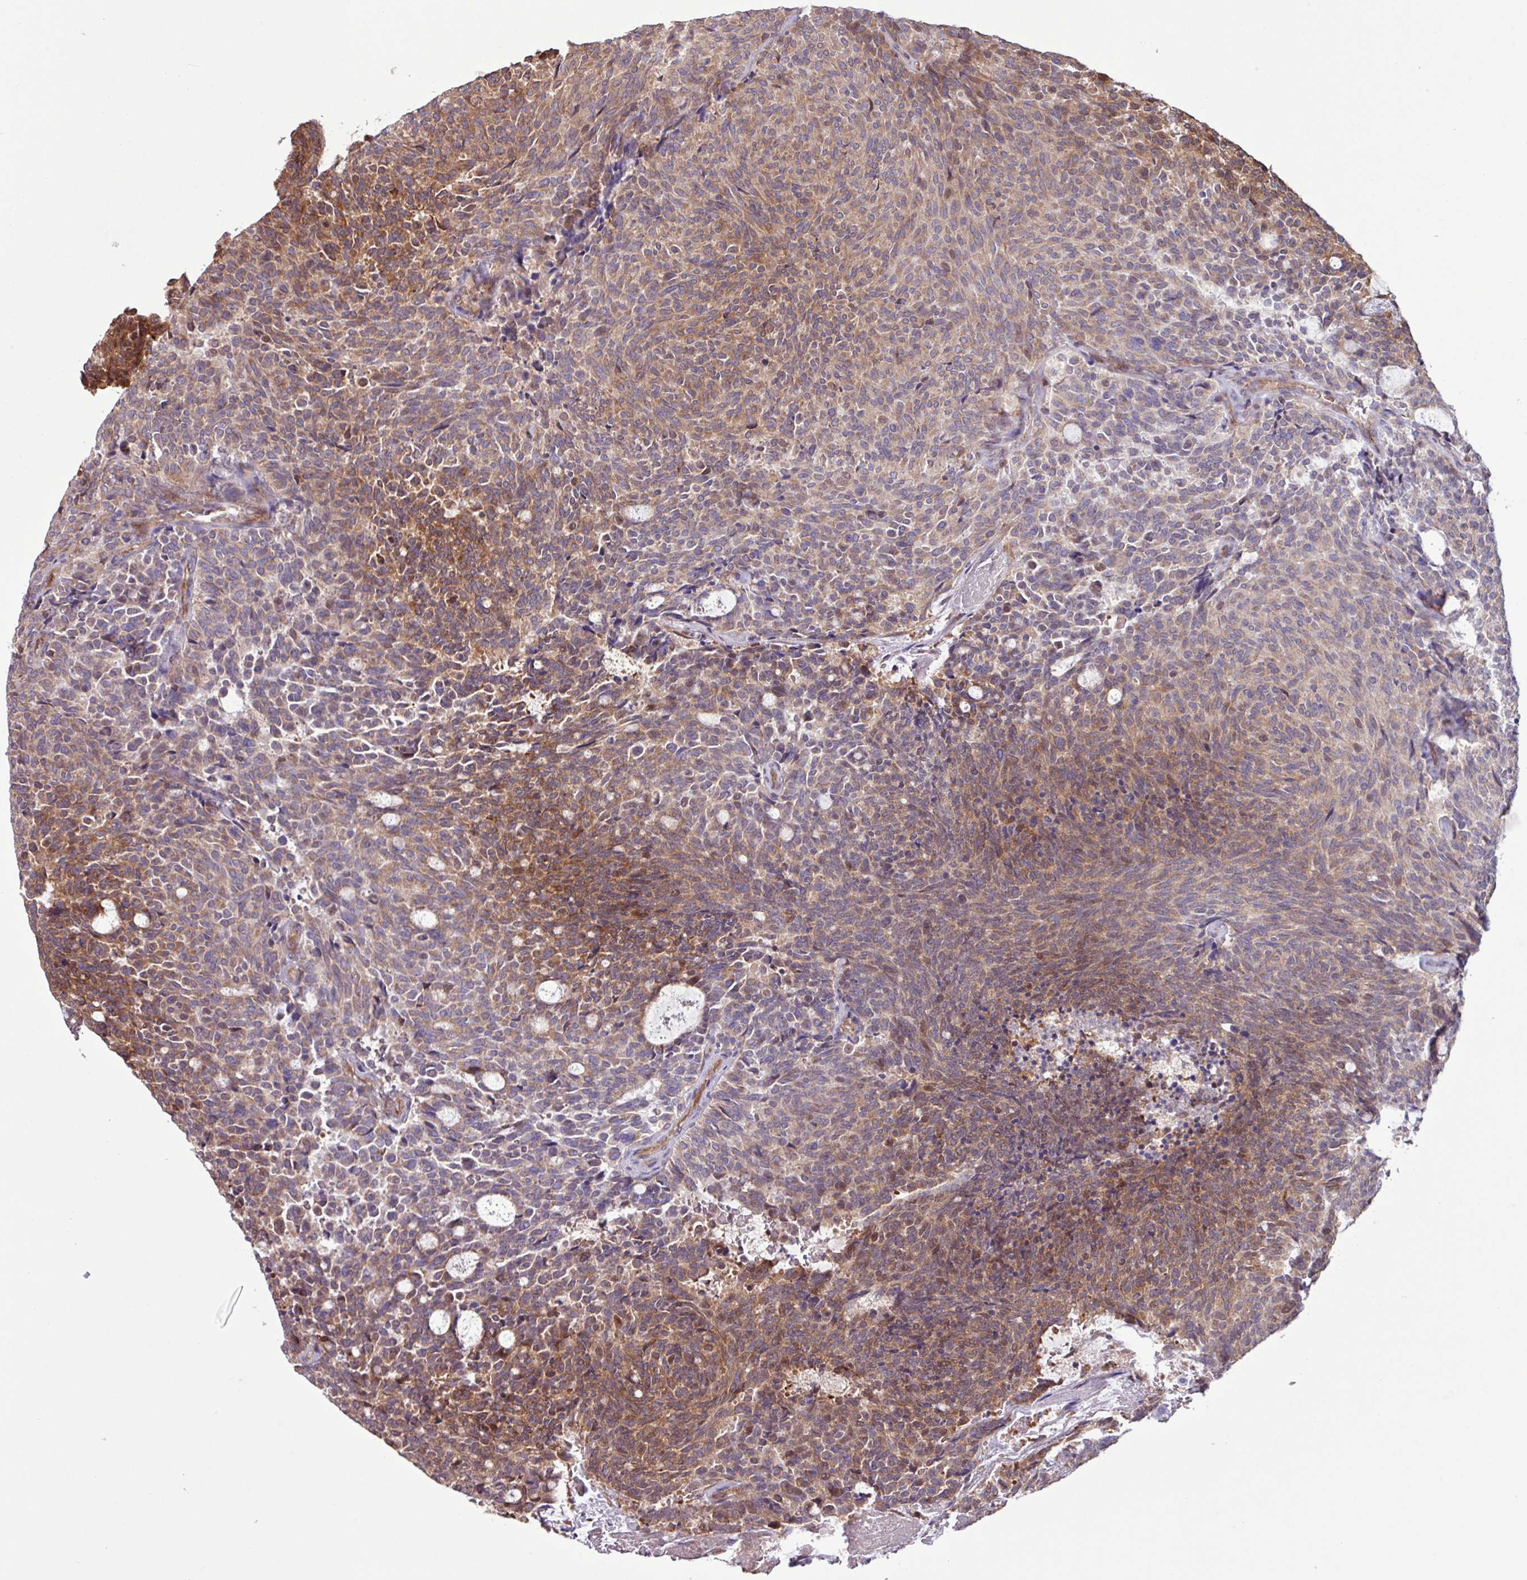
{"staining": {"intensity": "moderate", "quantity": "25%-75%", "location": "cytoplasmic/membranous"}, "tissue": "carcinoid", "cell_type": "Tumor cells", "image_type": "cancer", "snomed": [{"axis": "morphology", "description": "Carcinoid, malignant, NOS"}, {"axis": "topography", "description": "Pancreas"}], "caption": "The photomicrograph exhibits a brown stain indicating the presence of a protein in the cytoplasmic/membranous of tumor cells in carcinoid (malignant).", "gene": "PDPR", "patient": {"sex": "female", "age": 54}}